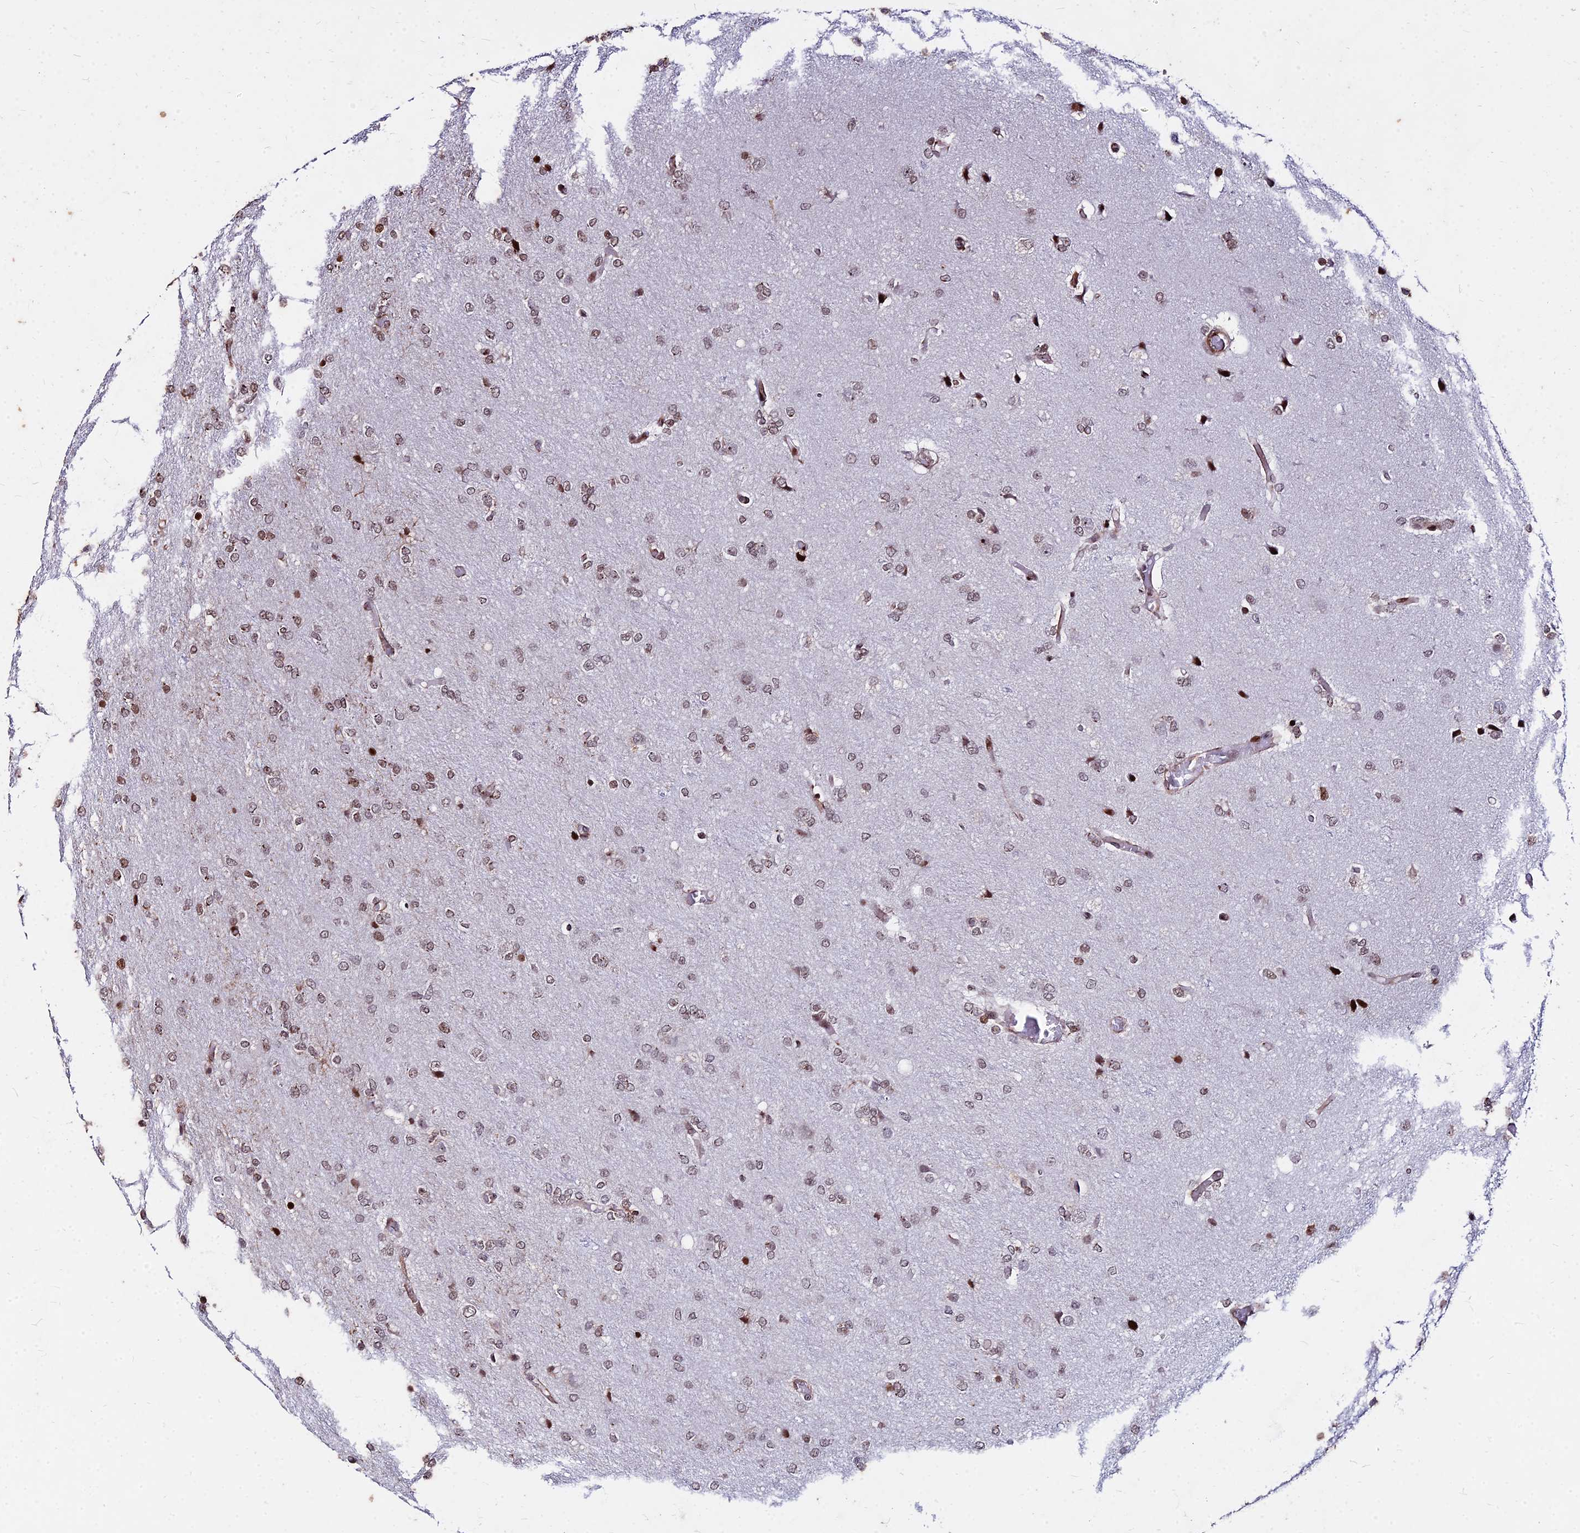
{"staining": {"intensity": "moderate", "quantity": "25%-75%", "location": "nuclear"}, "tissue": "glioma", "cell_type": "Tumor cells", "image_type": "cancer", "snomed": [{"axis": "morphology", "description": "Glioma, malignant, High grade"}, {"axis": "topography", "description": "Brain"}], "caption": "Human glioma stained with a brown dye reveals moderate nuclear positive staining in about 25%-75% of tumor cells.", "gene": "NYAP2", "patient": {"sex": "female", "age": 74}}